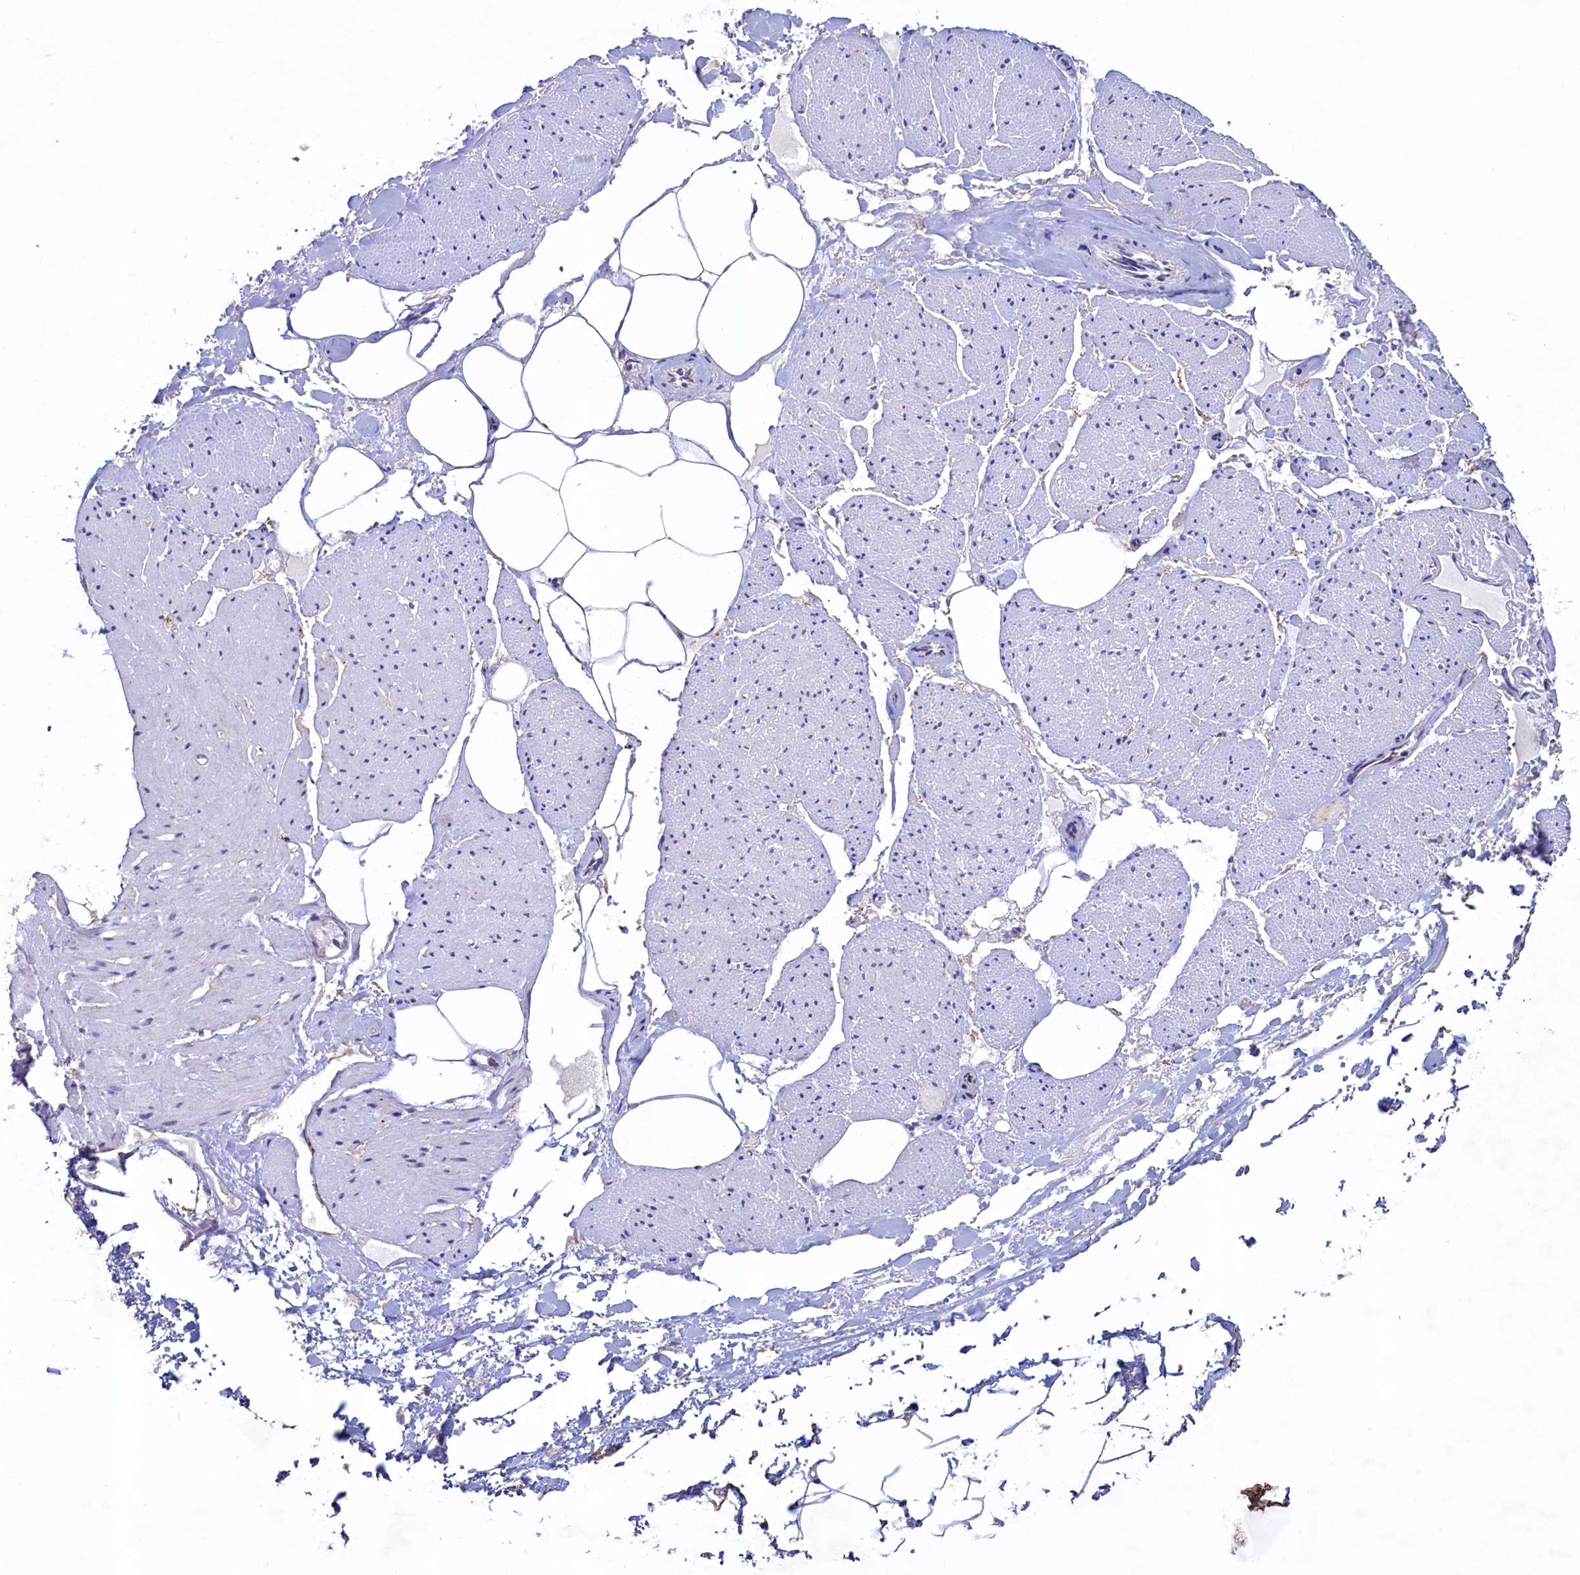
{"staining": {"intensity": "moderate", "quantity": "<25%", "location": "cytoplasmic/membranous"}, "tissue": "adipose tissue", "cell_type": "Adipocytes", "image_type": "normal", "snomed": [{"axis": "morphology", "description": "Normal tissue, NOS"}, {"axis": "morphology", "description": "Adenocarcinoma, Low grade"}, {"axis": "topography", "description": "Prostate"}, {"axis": "topography", "description": "Peripheral nerve tissue"}], "caption": "Brown immunohistochemical staining in unremarkable human adipose tissue displays moderate cytoplasmic/membranous staining in about <25% of adipocytes. (IHC, brightfield microscopy, high magnification).", "gene": "UBE3B", "patient": {"sex": "male", "age": 63}}